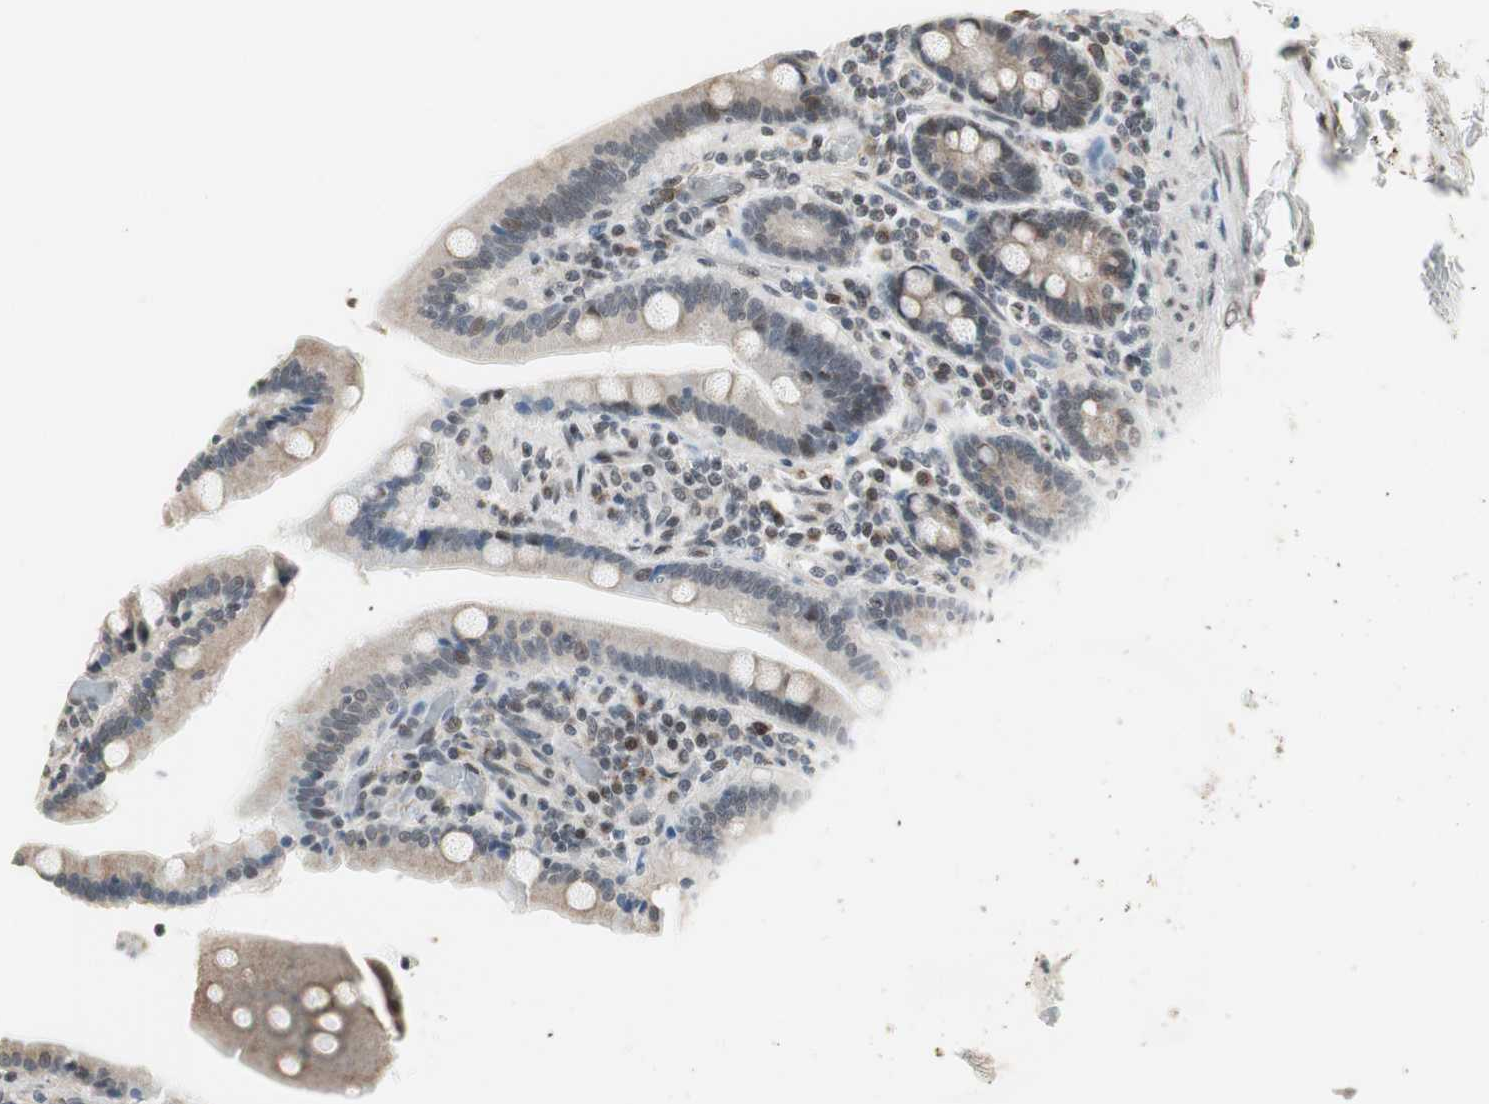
{"staining": {"intensity": "moderate", "quantity": ">75%", "location": "cytoplasmic/membranous,nuclear"}, "tissue": "duodenum", "cell_type": "Glandular cells", "image_type": "normal", "snomed": [{"axis": "morphology", "description": "Normal tissue, NOS"}, {"axis": "topography", "description": "Duodenum"}], "caption": "Immunohistochemical staining of benign human duodenum exhibits >75% levels of moderate cytoplasmic/membranous,nuclear protein positivity in about >75% of glandular cells.", "gene": "ZBTB17", "patient": {"sex": "female", "age": 53}}